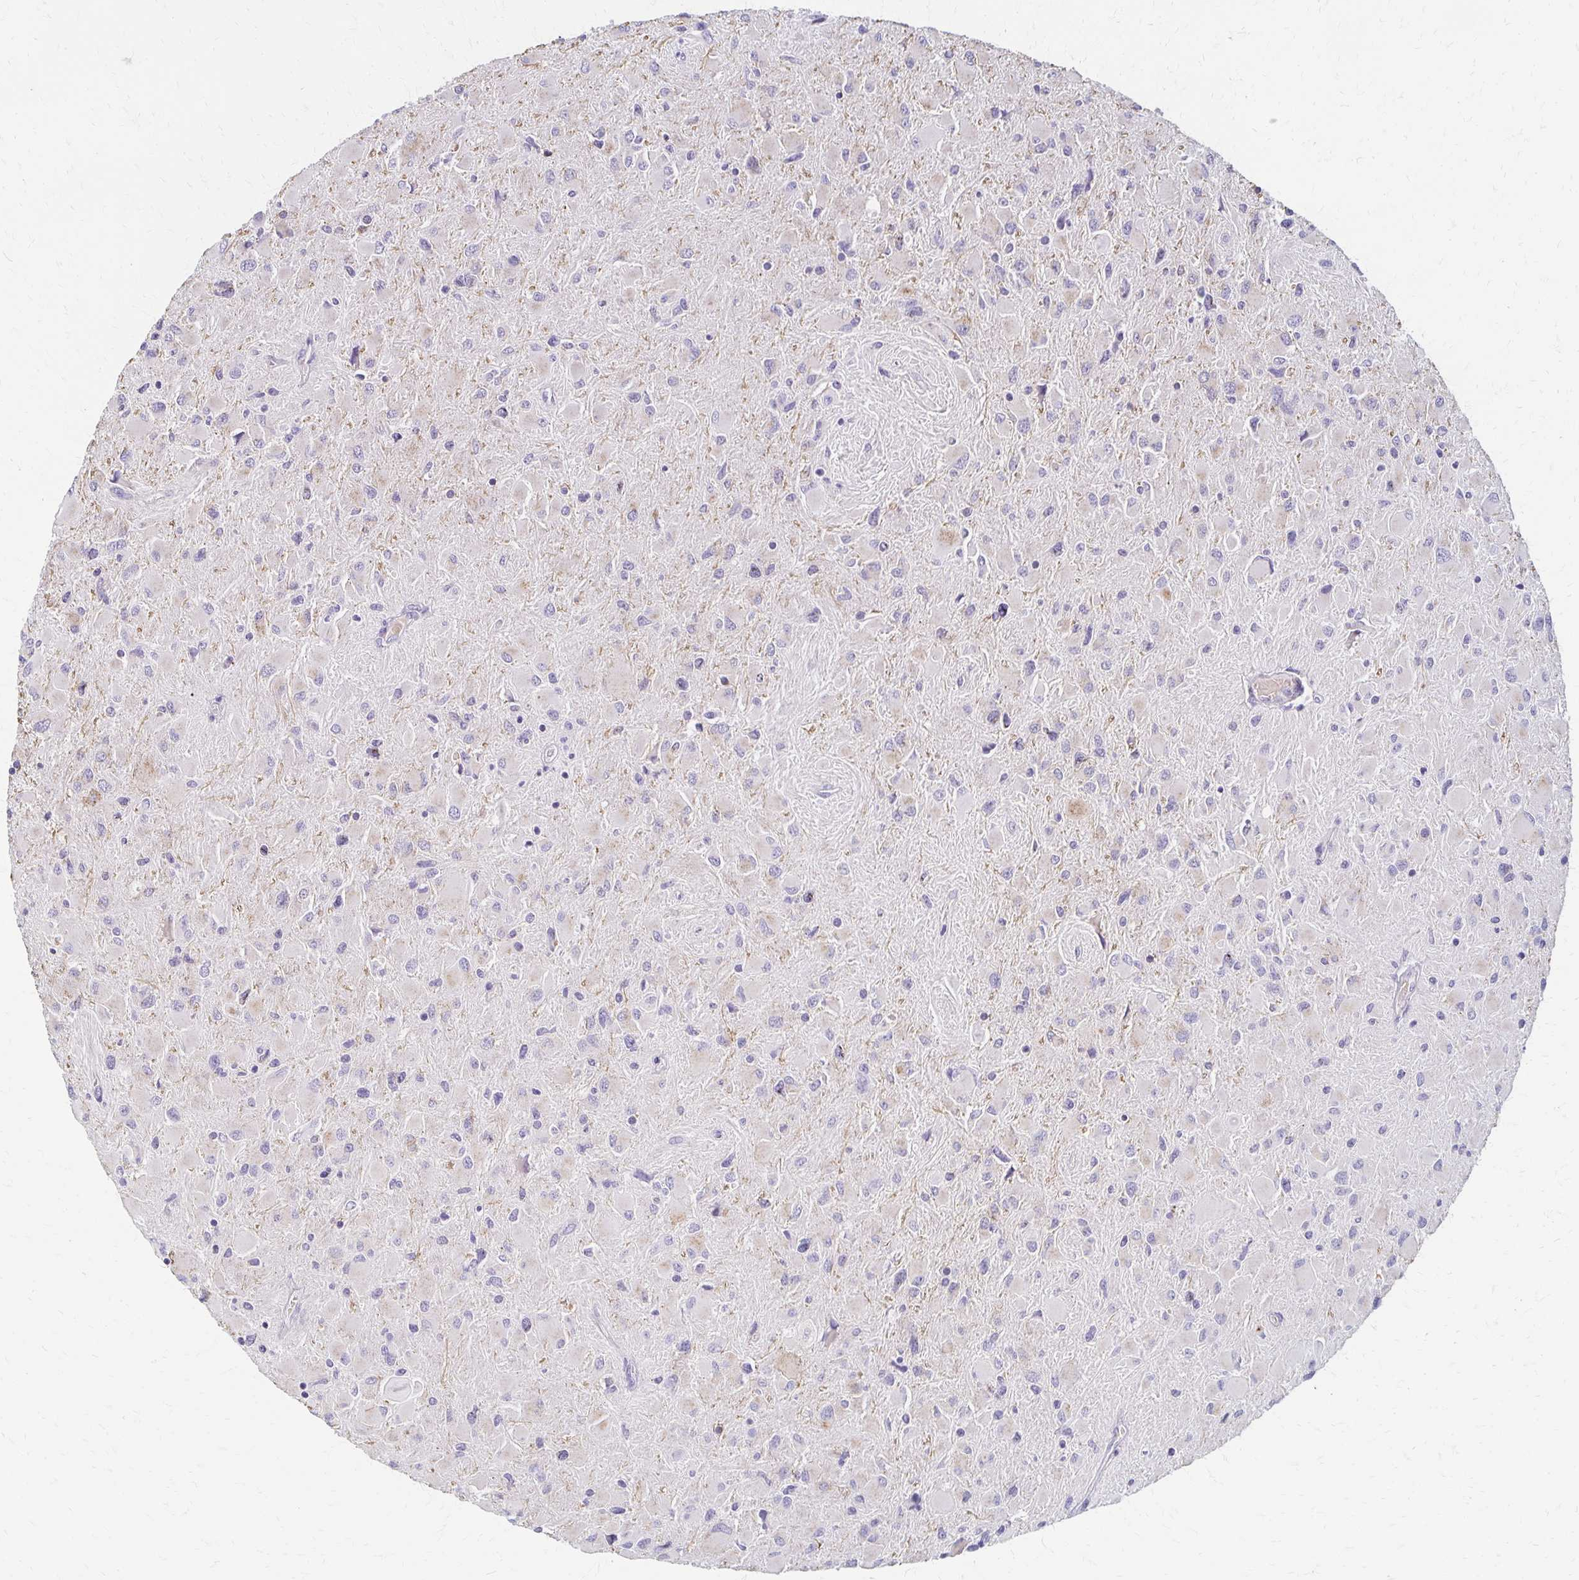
{"staining": {"intensity": "negative", "quantity": "none", "location": "none"}, "tissue": "glioma", "cell_type": "Tumor cells", "image_type": "cancer", "snomed": [{"axis": "morphology", "description": "Glioma, malignant, High grade"}, {"axis": "topography", "description": "Cerebral cortex"}], "caption": "Immunohistochemistry (IHC) image of human malignant glioma (high-grade) stained for a protein (brown), which displays no staining in tumor cells.", "gene": "BBS12", "patient": {"sex": "female", "age": 36}}